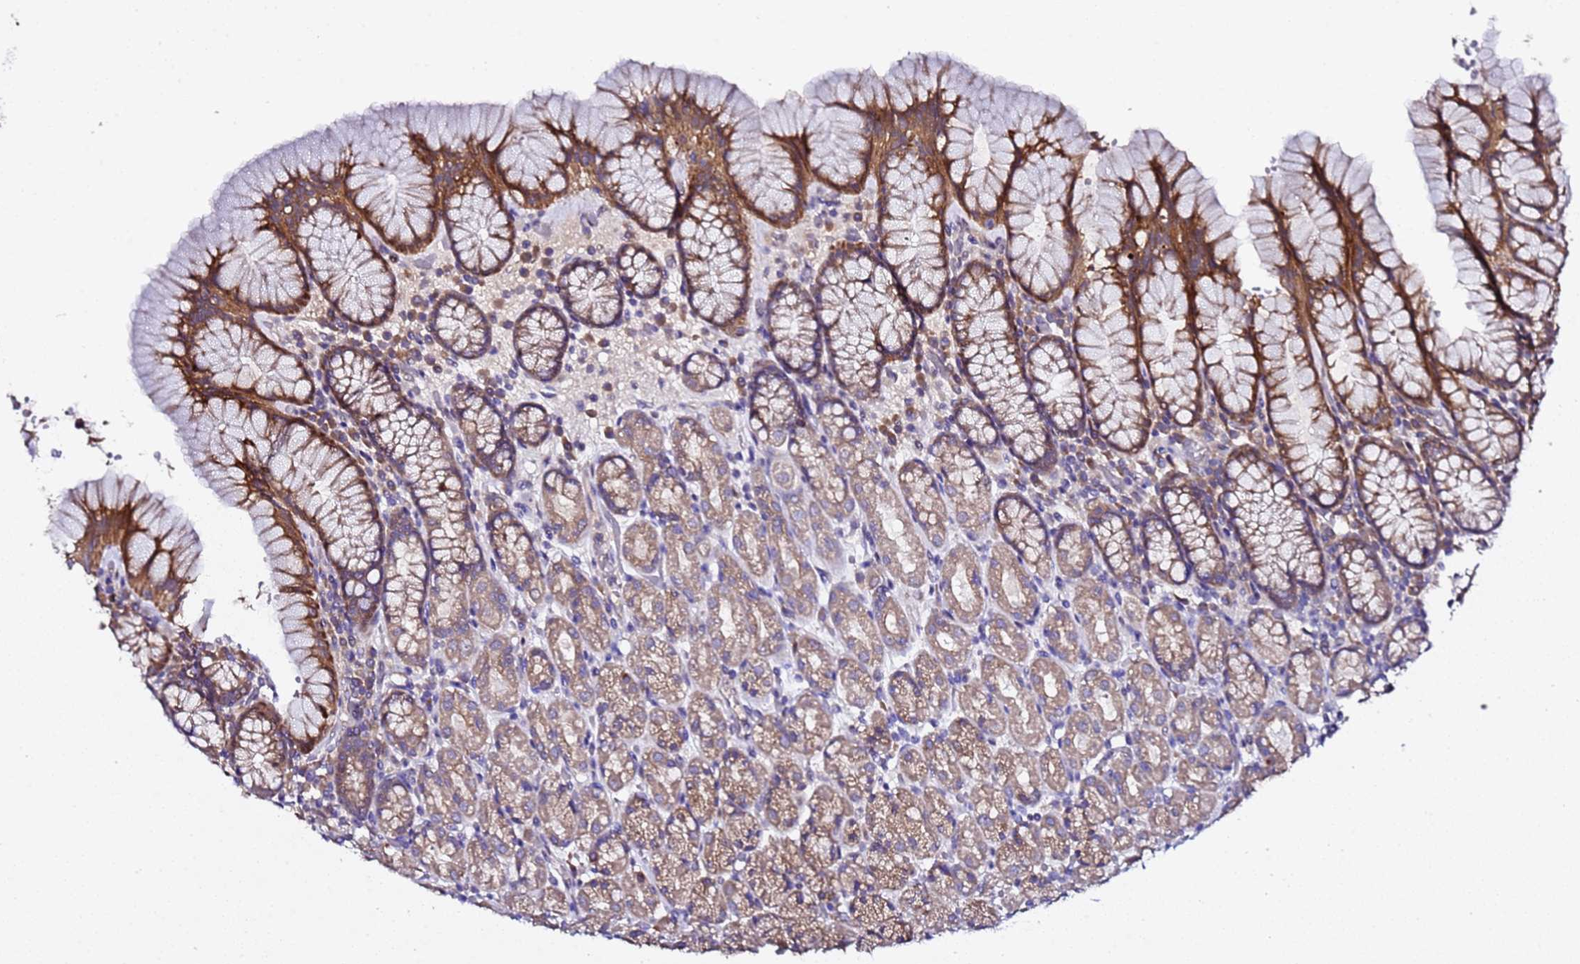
{"staining": {"intensity": "moderate", "quantity": "25%-75%", "location": "cytoplasmic/membranous"}, "tissue": "stomach", "cell_type": "Glandular cells", "image_type": "normal", "snomed": [{"axis": "morphology", "description": "Normal tissue, NOS"}, {"axis": "topography", "description": "Stomach, upper"}, {"axis": "topography", "description": "Stomach"}], "caption": "DAB (3,3'-diaminobenzidine) immunohistochemical staining of normal human stomach exhibits moderate cytoplasmic/membranous protein positivity in about 25%-75% of glandular cells.", "gene": "ALG3", "patient": {"sex": "male", "age": 62}}